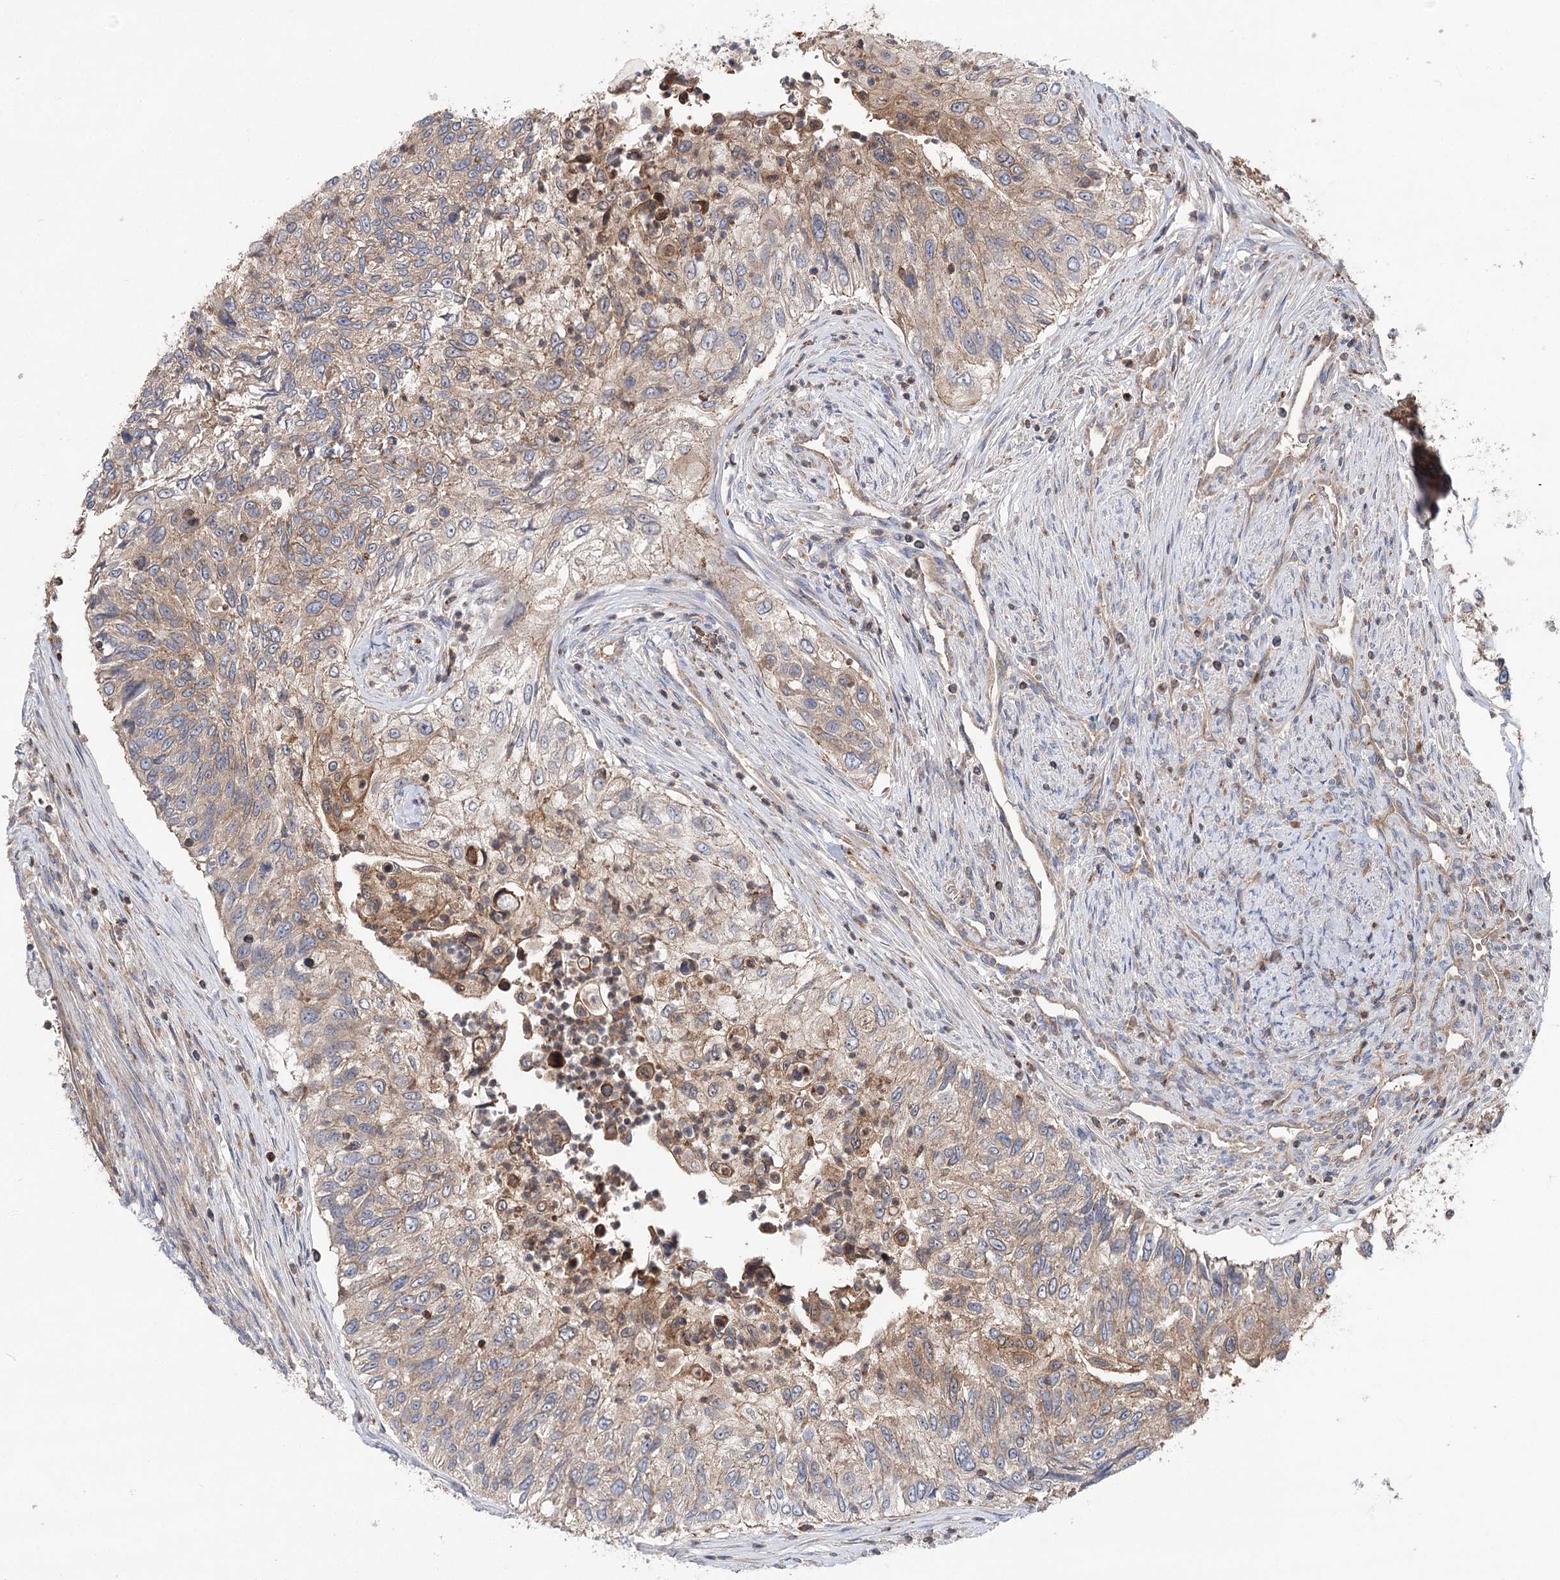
{"staining": {"intensity": "moderate", "quantity": "25%-75%", "location": "cytoplasmic/membranous"}, "tissue": "urothelial cancer", "cell_type": "Tumor cells", "image_type": "cancer", "snomed": [{"axis": "morphology", "description": "Urothelial carcinoma, High grade"}, {"axis": "topography", "description": "Urinary bladder"}], "caption": "Immunohistochemistry (IHC) staining of urothelial cancer, which exhibits medium levels of moderate cytoplasmic/membranous positivity in approximately 25%-75% of tumor cells indicating moderate cytoplasmic/membranous protein staining. The staining was performed using DAB (3,3'-diaminobenzidine) (brown) for protein detection and nuclei were counterstained in hematoxylin (blue).", "gene": "VPS37B", "patient": {"sex": "female", "age": 60}}